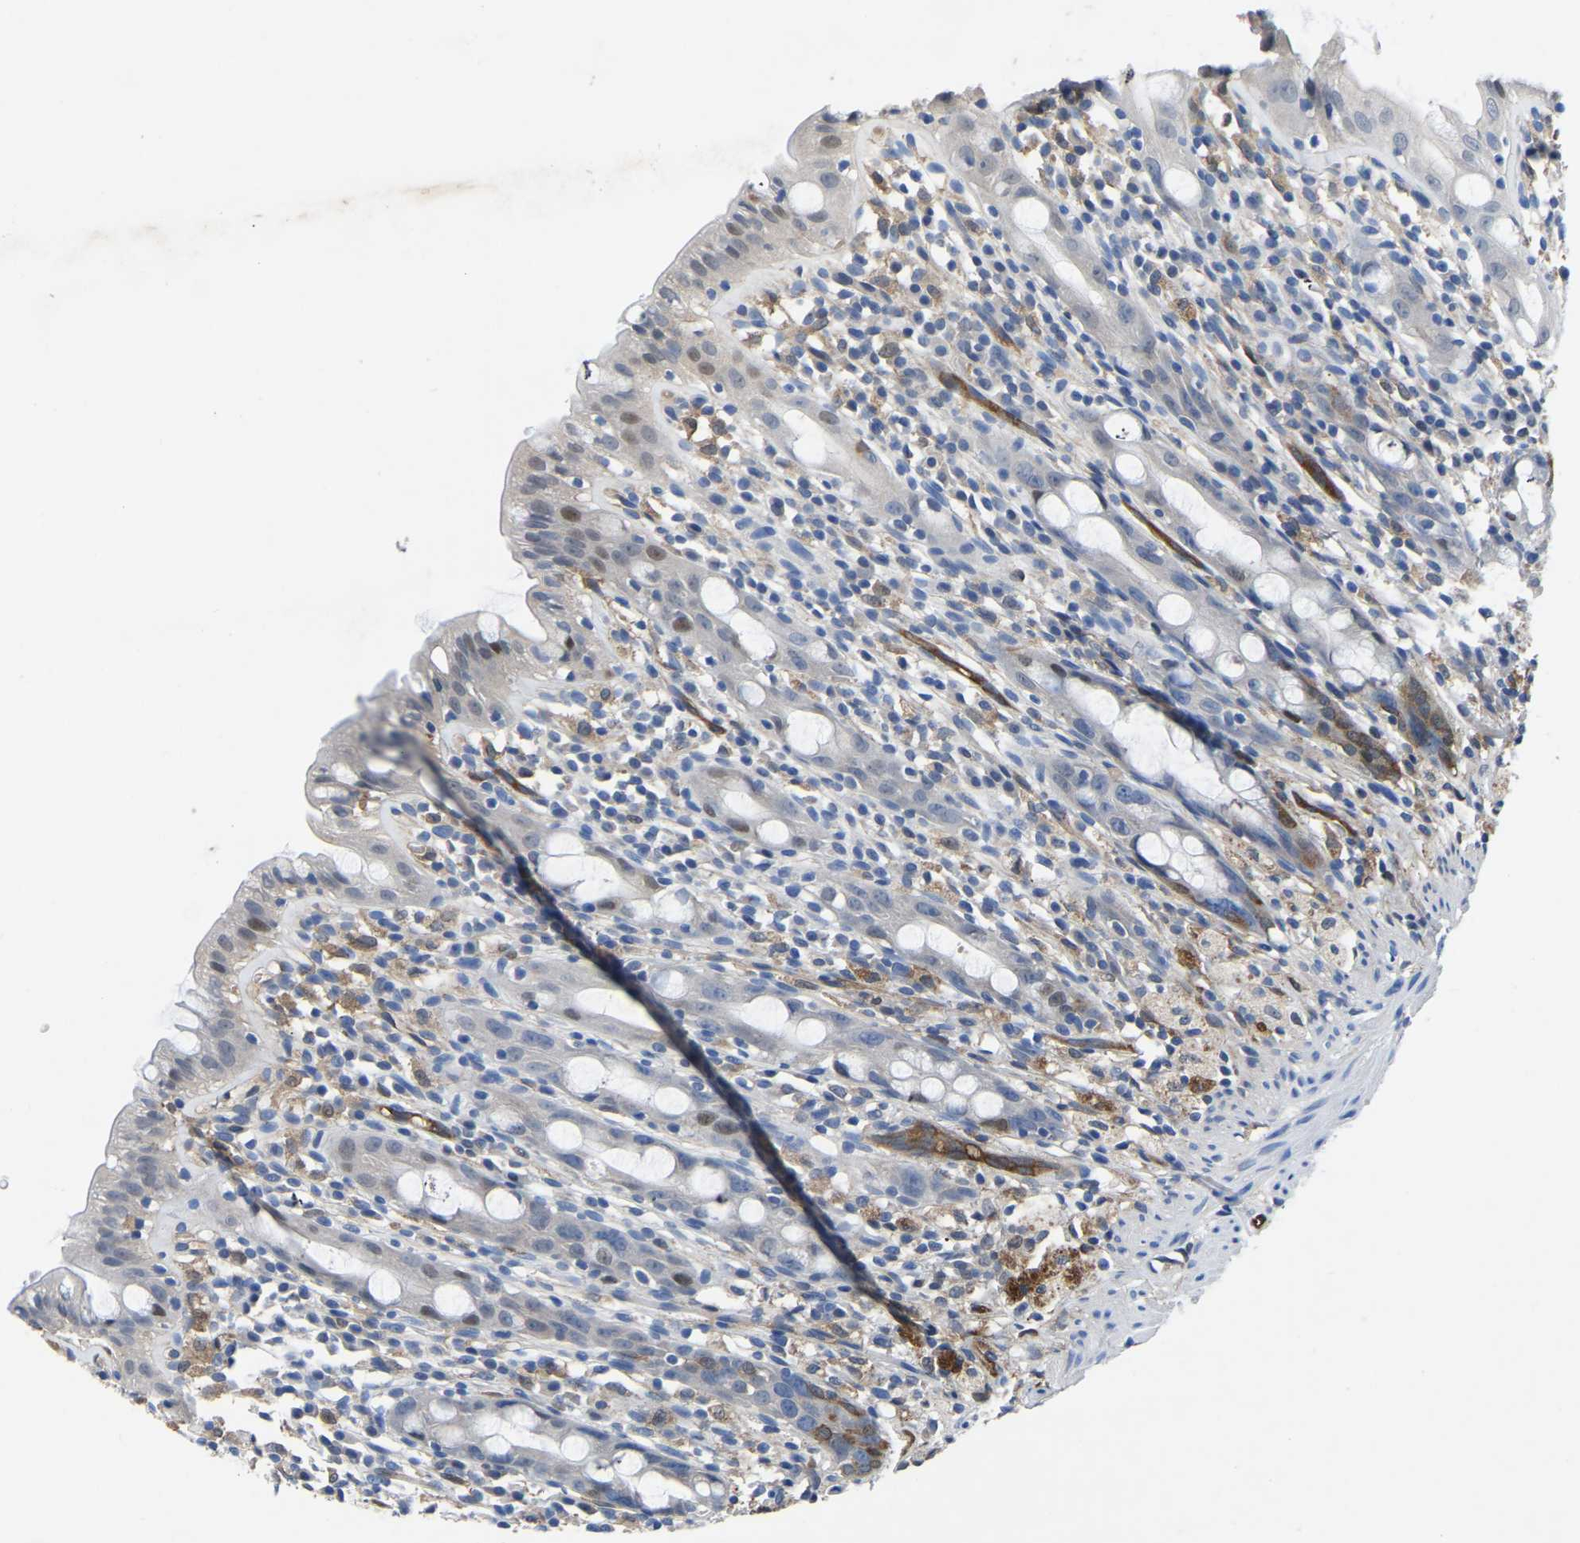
{"staining": {"intensity": "weak", "quantity": "25%-75%", "location": "cytoplasmic/membranous"}, "tissue": "rectum", "cell_type": "Glandular cells", "image_type": "normal", "snomed": [{"axis": "morphology", "description": "Normal tissue, NOS"}, {"axis": "topography", "description": "Rectum"}], "caption": "An IHC micrograph of benign tissue is shown. Protein staining in brown labels weak cytoplasmic/membranous positivity in rectum within glandular cells. Nuclei are stained in blue.", "gene": "ATG2B", "patient": {"sex": "male", "age": 44}}